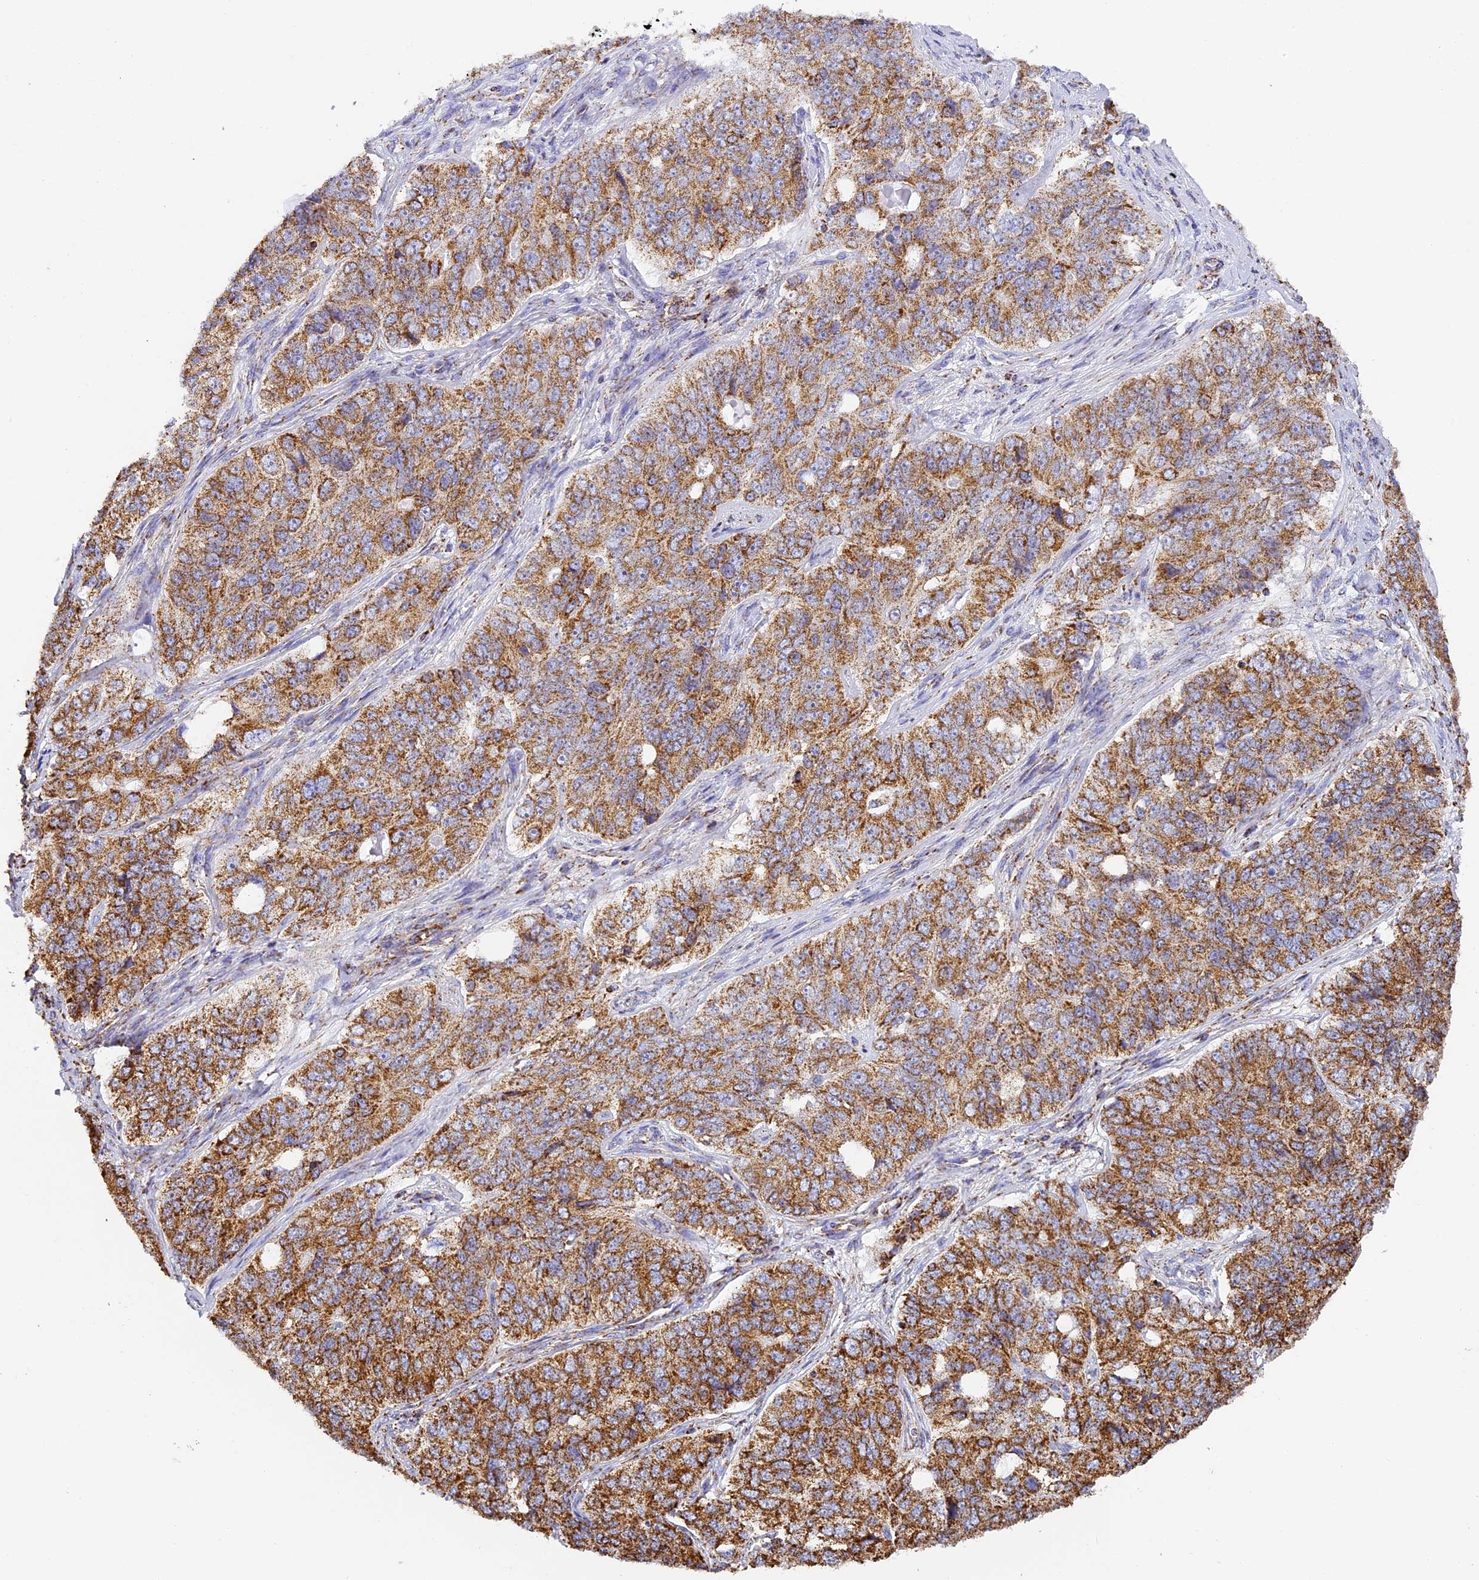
{"staining": {"intensity": "moderate", "quantity": ">75%", "location": "cytoplasmic/membranous"}, "tissue": "ovarian cancer", "cell_type": "Tumor cells", "image_type": "cancer", "snomed": [{"axis": "morphology", "description": "Carcinoma, endometroid"}, {"axis": "topography", "description": "Ovary"}], "caption": "Immunohistochemical staining of human ovarian cancer (endometroid carcinoma) exhibits moderate cytoplasmic/membranous protein positivity in approximately >75% of tumor cells.", "gene": "STK17A", "patient": {"sex": "female", "age": 51}}